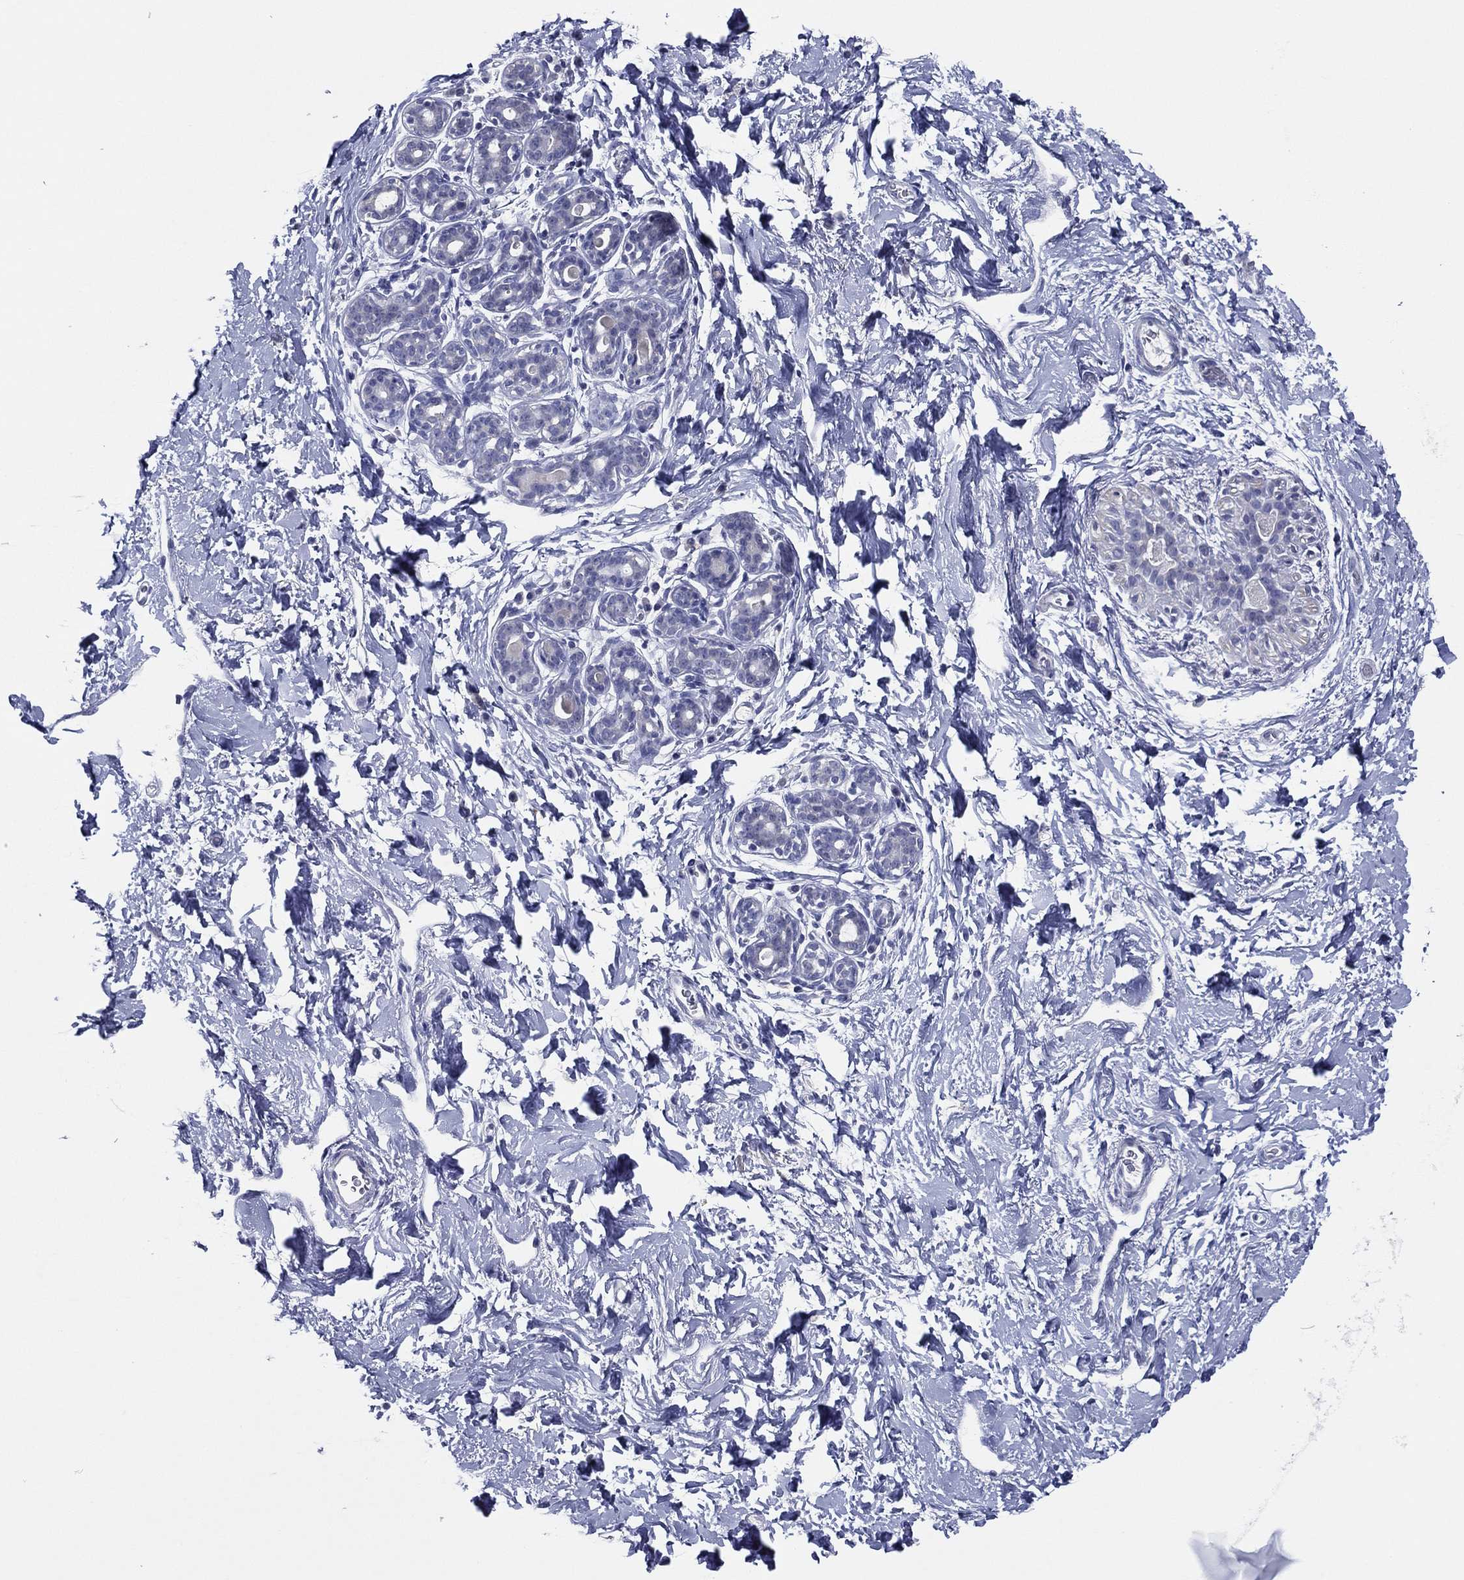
{"staining": {"intensity": "negative", "quantity": "none", "location": "none"}, "tissue": "breast", "cell_type": "Adipocytes", "image_type": "normal", "snomed": [{"axis": "morphology", "description": "Normal tissue, NOS"}, {"axis": "topography", "description": "Breast"}], "caption": "An immunohistochemistry (IHC) photomicrograph of normal breast is shown. There is no staining in adipocytes of breast.", "gene": "SLC13A4", "patient": {"sex": "female", "age": 43}}